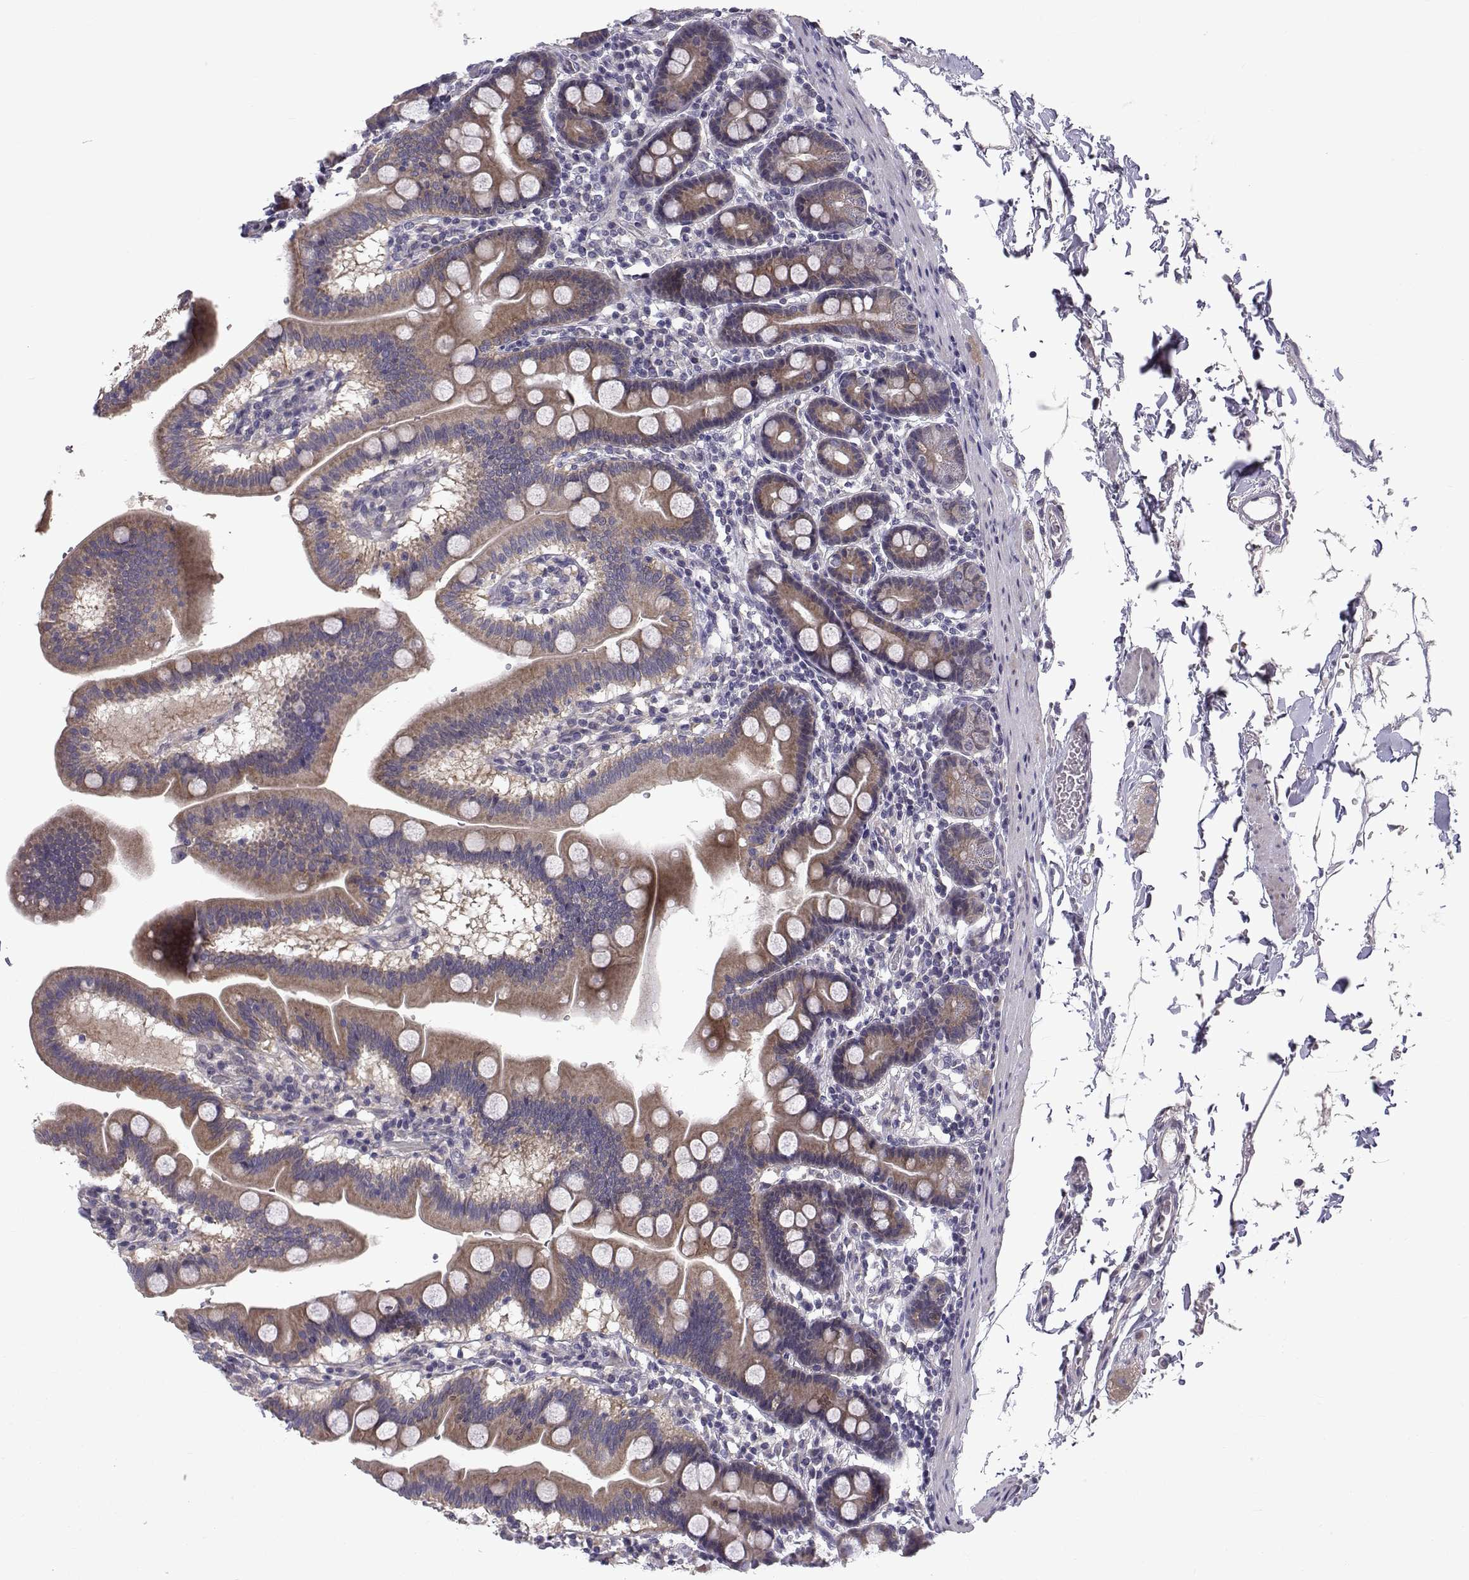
{"staining": {"intensity": "moderate", "quantity": ">75%", "location": "cytoplasmic/membranous"}, "tissue": "duodenum", "cell_type": "Glandular cells", "image_type": "normal", "snomed": [{"axis": "morphology", "description": "Normal tissue, NOS"}, {"axis": "topography", "description": "Duodenum"}], "caption": "This is an image of IHC staining of benign duodenum, which shows moderate staining in the cytoplasmic/membranous of glandular cells.", "gene": "PEX5L", "patient": {"sex": "male", "age": 59}}